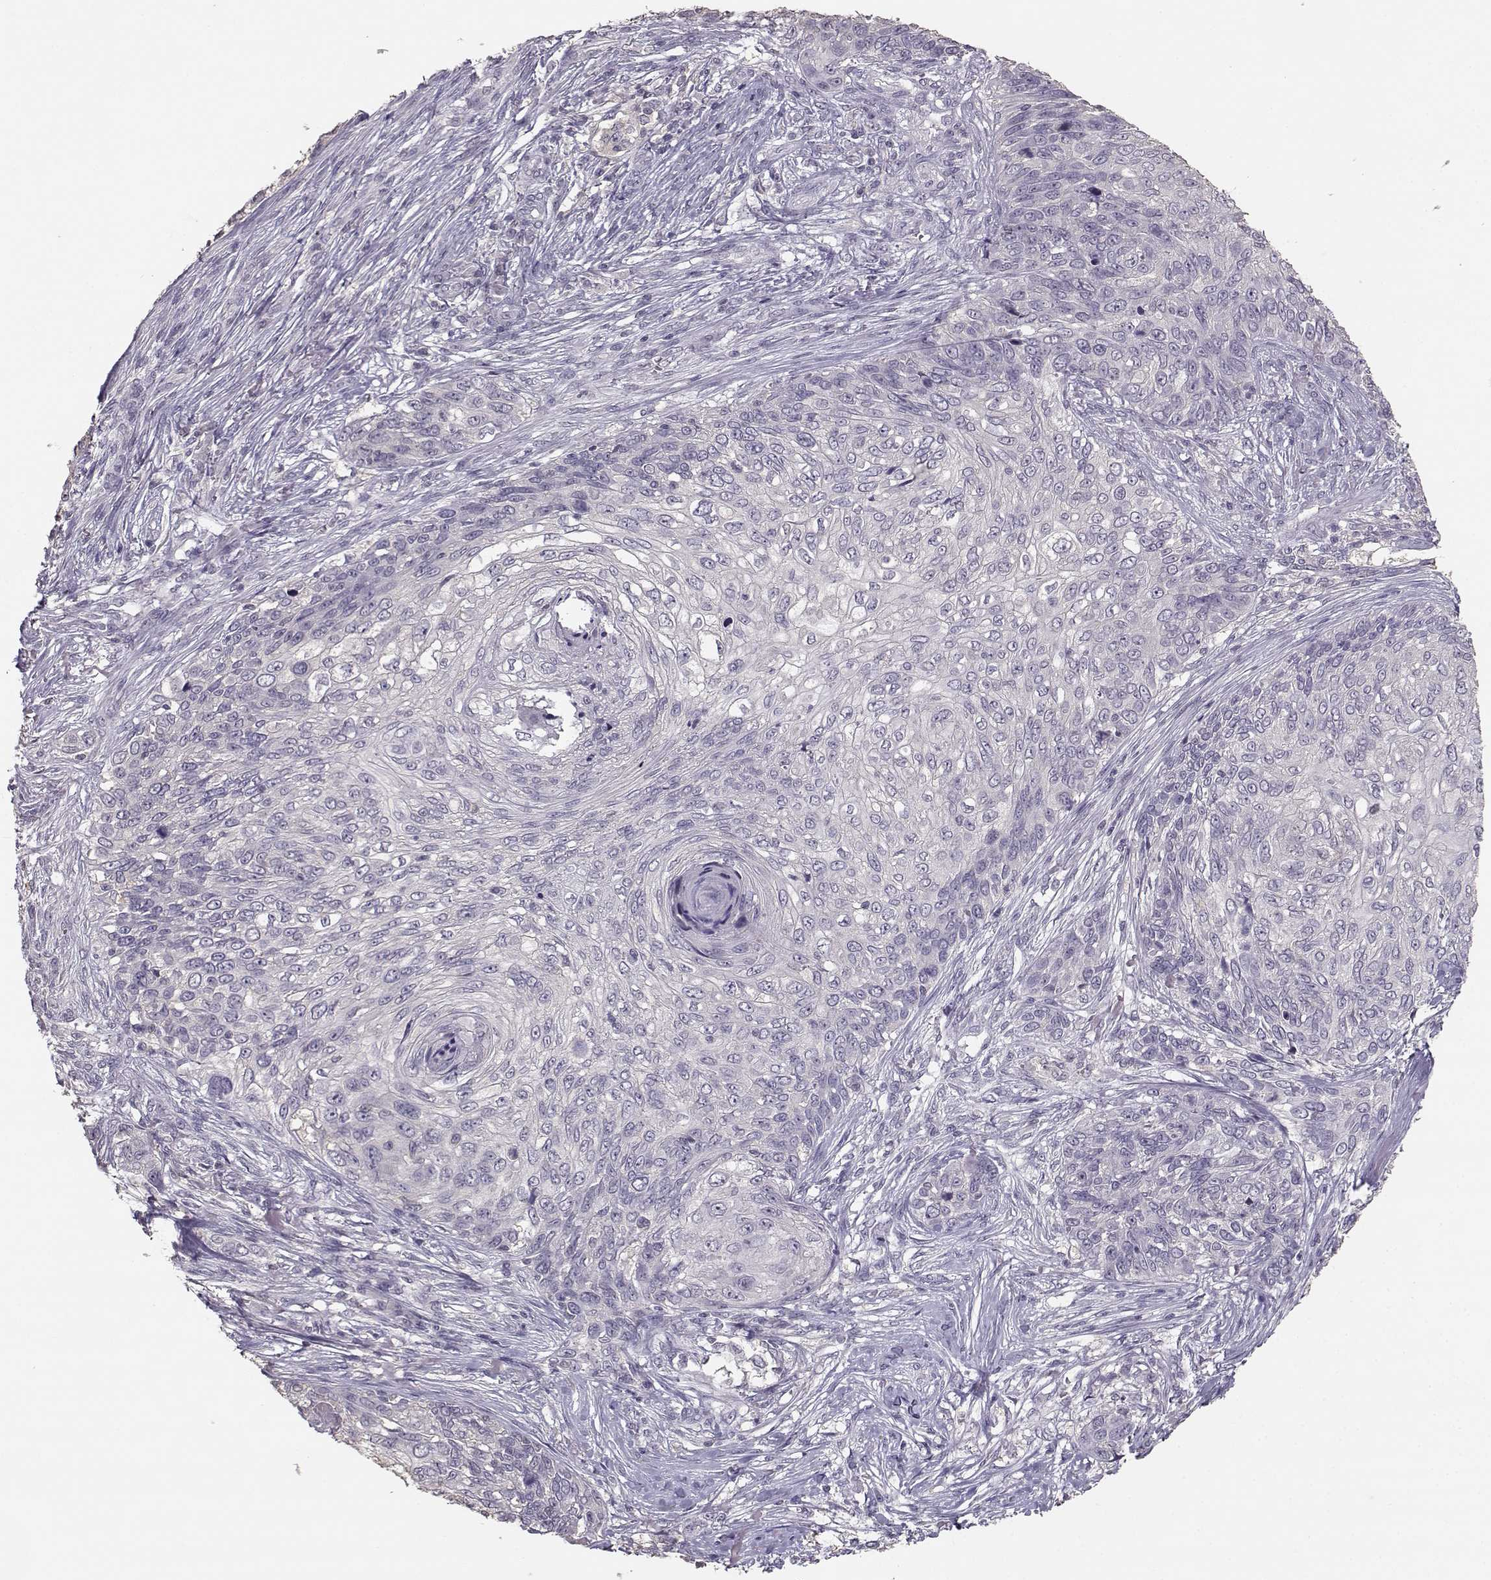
{"staining": {"intensity": "negative", "quantity": "none", "location": "none"}, "tissue": "skin cancer", "cell_type": "Tumor cells", "image_type": "cancer", "snomed": [{"axis": "morphology", "description": "Squamous cell carcinoma, NOS"}, {"axis": "topography", "description": "Skin"}], "caption": "Human skin squamous cell carcinoma stained for a protein using immunohistochemistry (IHC) demonstrates no positivity in tumor cells.", "gene": "UROC1", "patient": {"sex": "male", "age": 92}}